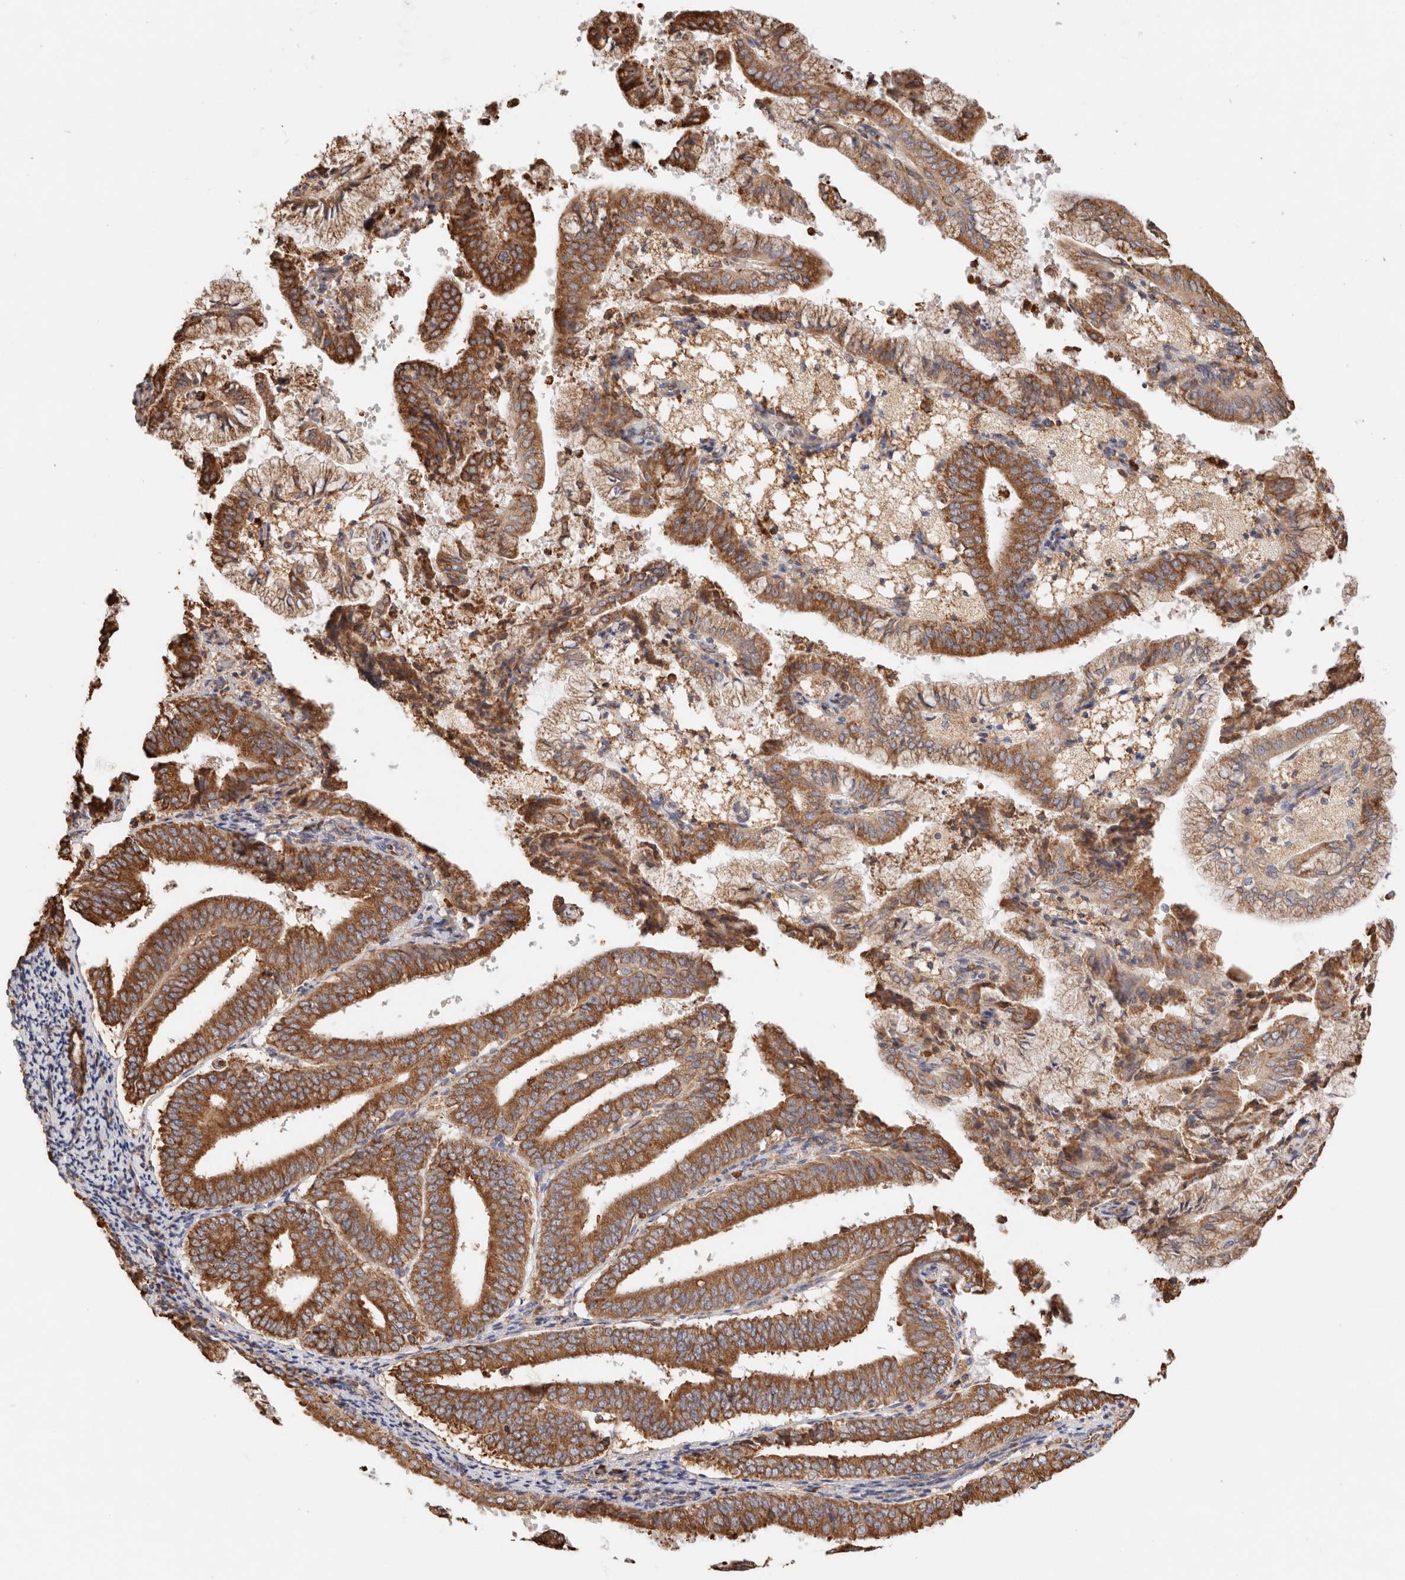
{"staining": {"intensity": "strong", "quantity": ">75%", "location": "cytoplasmic/membranous"}, "tissue": "endometrial cancer", "cell_type": "Tumor cells", "image_type": "cancer", "snomed": [{"axis": "morphology", "description": "Adenocarcinoma, NOS"}, {"axis": "topography", "description": "Endometrium"}], "caption": "Endometrial cancer (adenocarcinoma) stained for a protein reveals strong cytoplasmic/membranous positivity in tumor cells. The protein is stained brown, and the nuclei are stained in blue (DAB IHC with brightfield microscopy, high magnification).", "gene": "FER", "patient": {"sex": "female", "age": 63}}